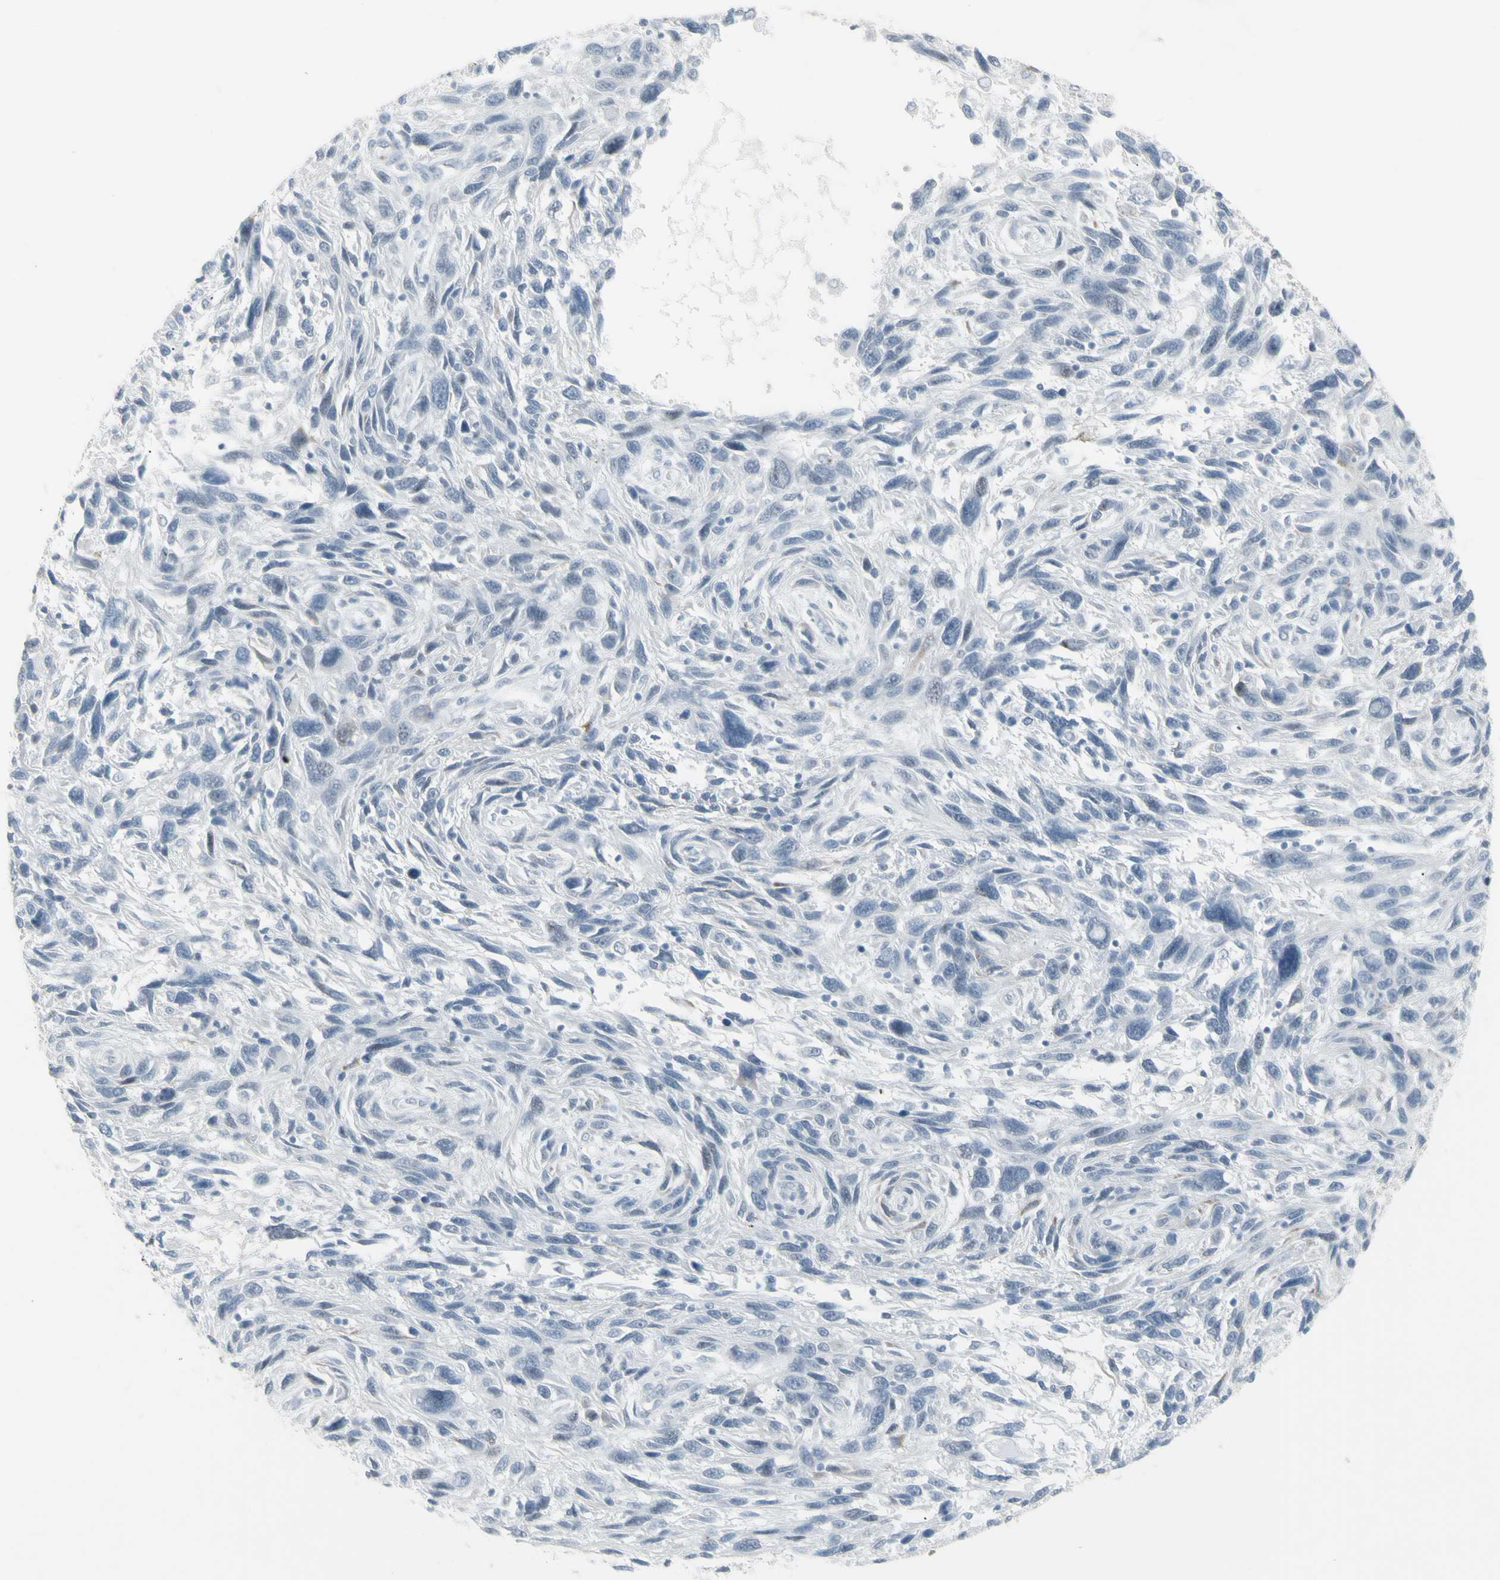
{"staining": {"intensity": "weak", "quantity": "<25%", "location": "cytoplasmic/membranous"}, "tissue": "melanoma", "cell_type": "Tumor cells", "image_type": "cancer", "snomed": [{"axis": "morphology", "description": "Malignant melanoma, NOS"}, {"axis": "topography", "description": "Skin"}], "caption": "Protein analysis of melanoma displays no significant positivity in tumor cells. (Immunohistochemistry, brightfield microscopy, high magnification).", "gene": "YBX2", "patient": {"sex": "male", "age": 53}}